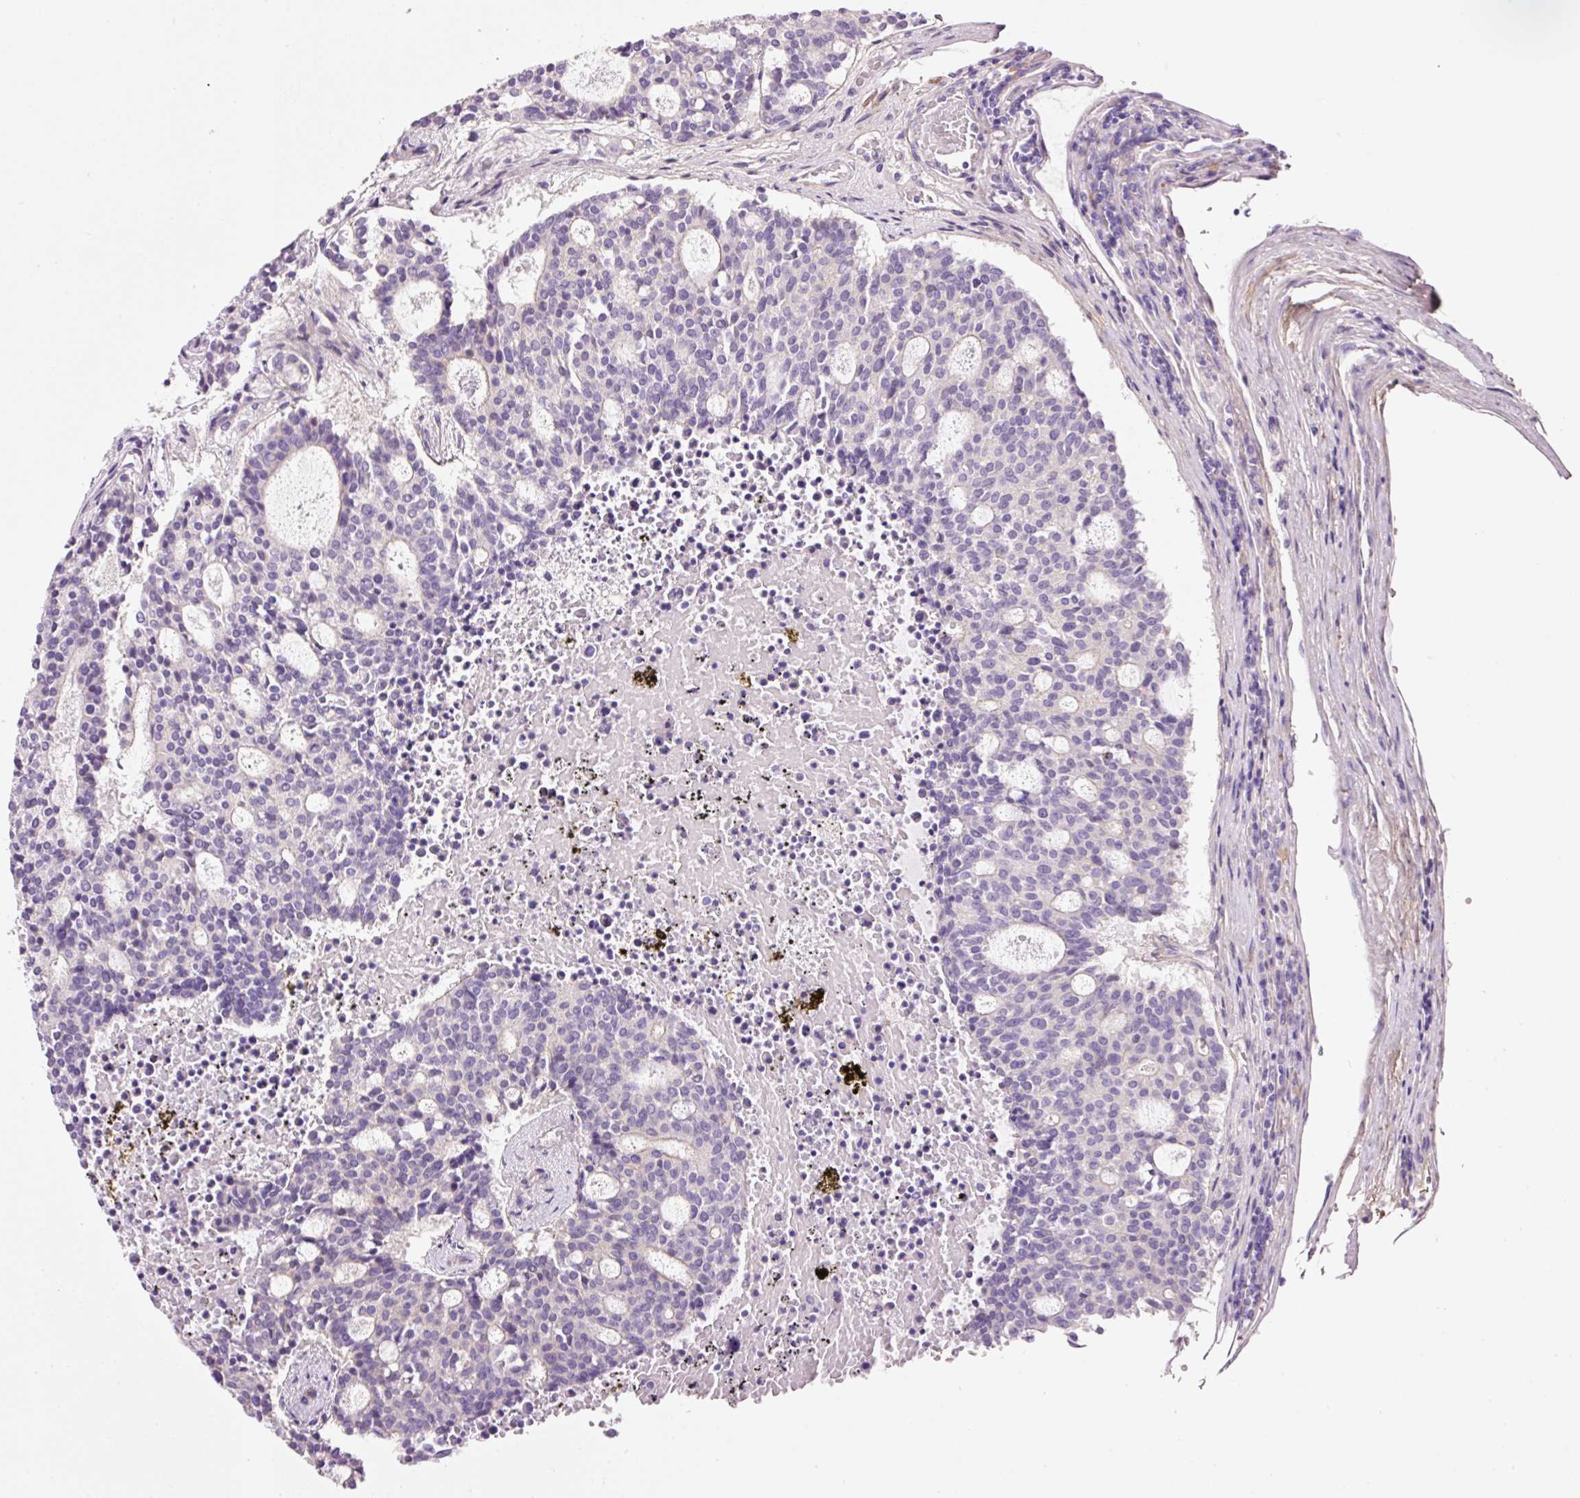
{"staining": {"intensity": "negative", "quantity": "none", "location": "none"}, "tissue": "carcinoid", "cell_type": "Tumor cells", "image_type": "cancer", "snomed": [{"axis": "morphology", "description": "Carcinoid, malignant, NOS"}, {"axis": "topography", "description": "Pancreas"}], "caption": "This is an immunohistochemistry (IHC) micrograph of malignant carcinoid. There is no expression in tumor cells.", "gene": "SOS2", "patient": {"sex": "female", "age": 54}}